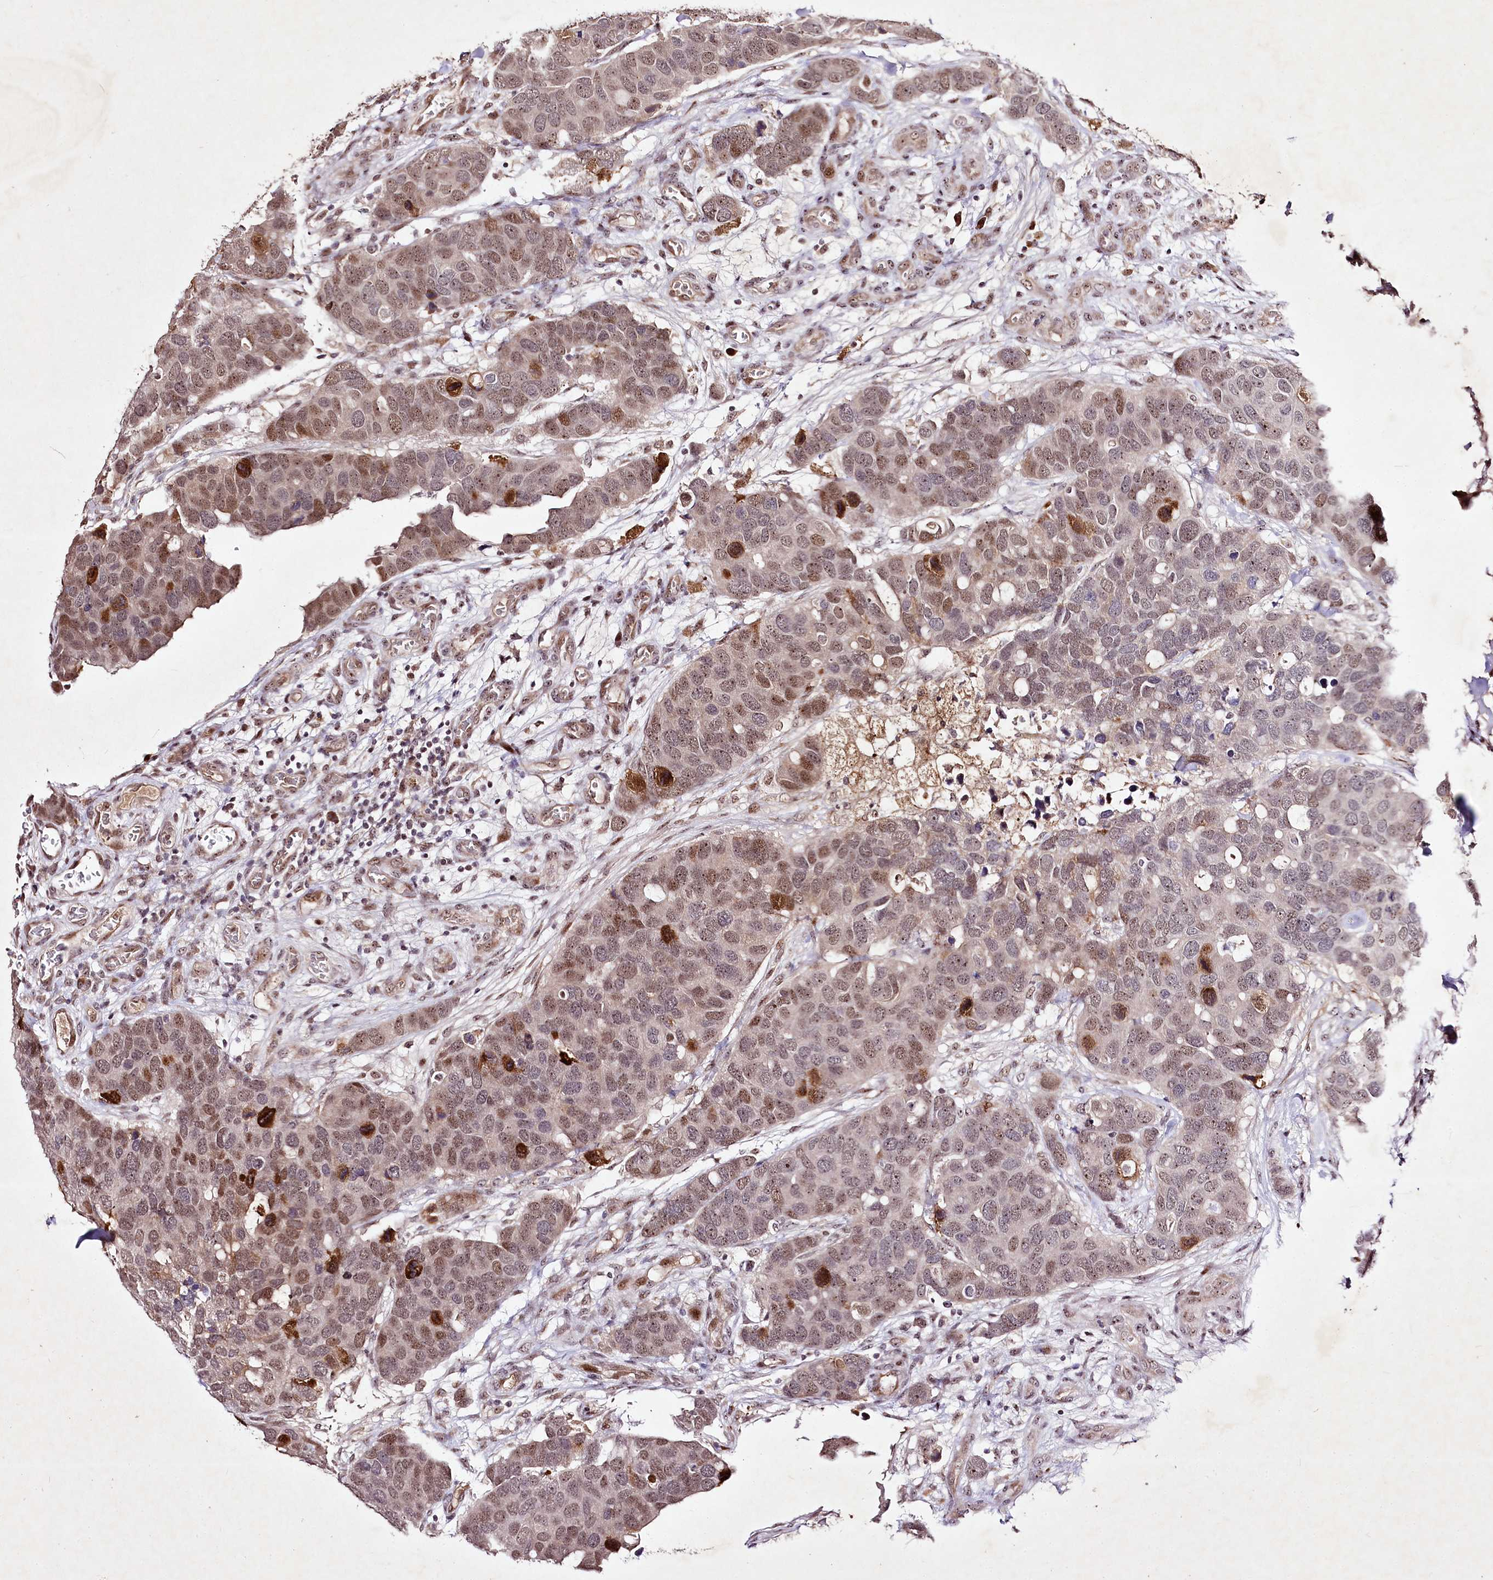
{"staining": {"intensity": "strong", "quantity": "<25%", "location": "cytoplasmic/membranous,nuclear"}, "tissue": "breast cancer", "cell_type": "Tumor cells", "image_type": "cancer", "snomed": [{"axis": "morphology", "description": "Duct carcinoma"}, {"axis": "topography", "description": "Breast"}], "caption": "Immunohistochemistry (IHC) (DAB) staining of human breast intraductal carcinoma displays strong cytoplasmic/membranous and nuclear protein expression in approximately <25% of tumor cells.", "gene": "DMP1", "patient": {"sex": "female", "age": 83}}